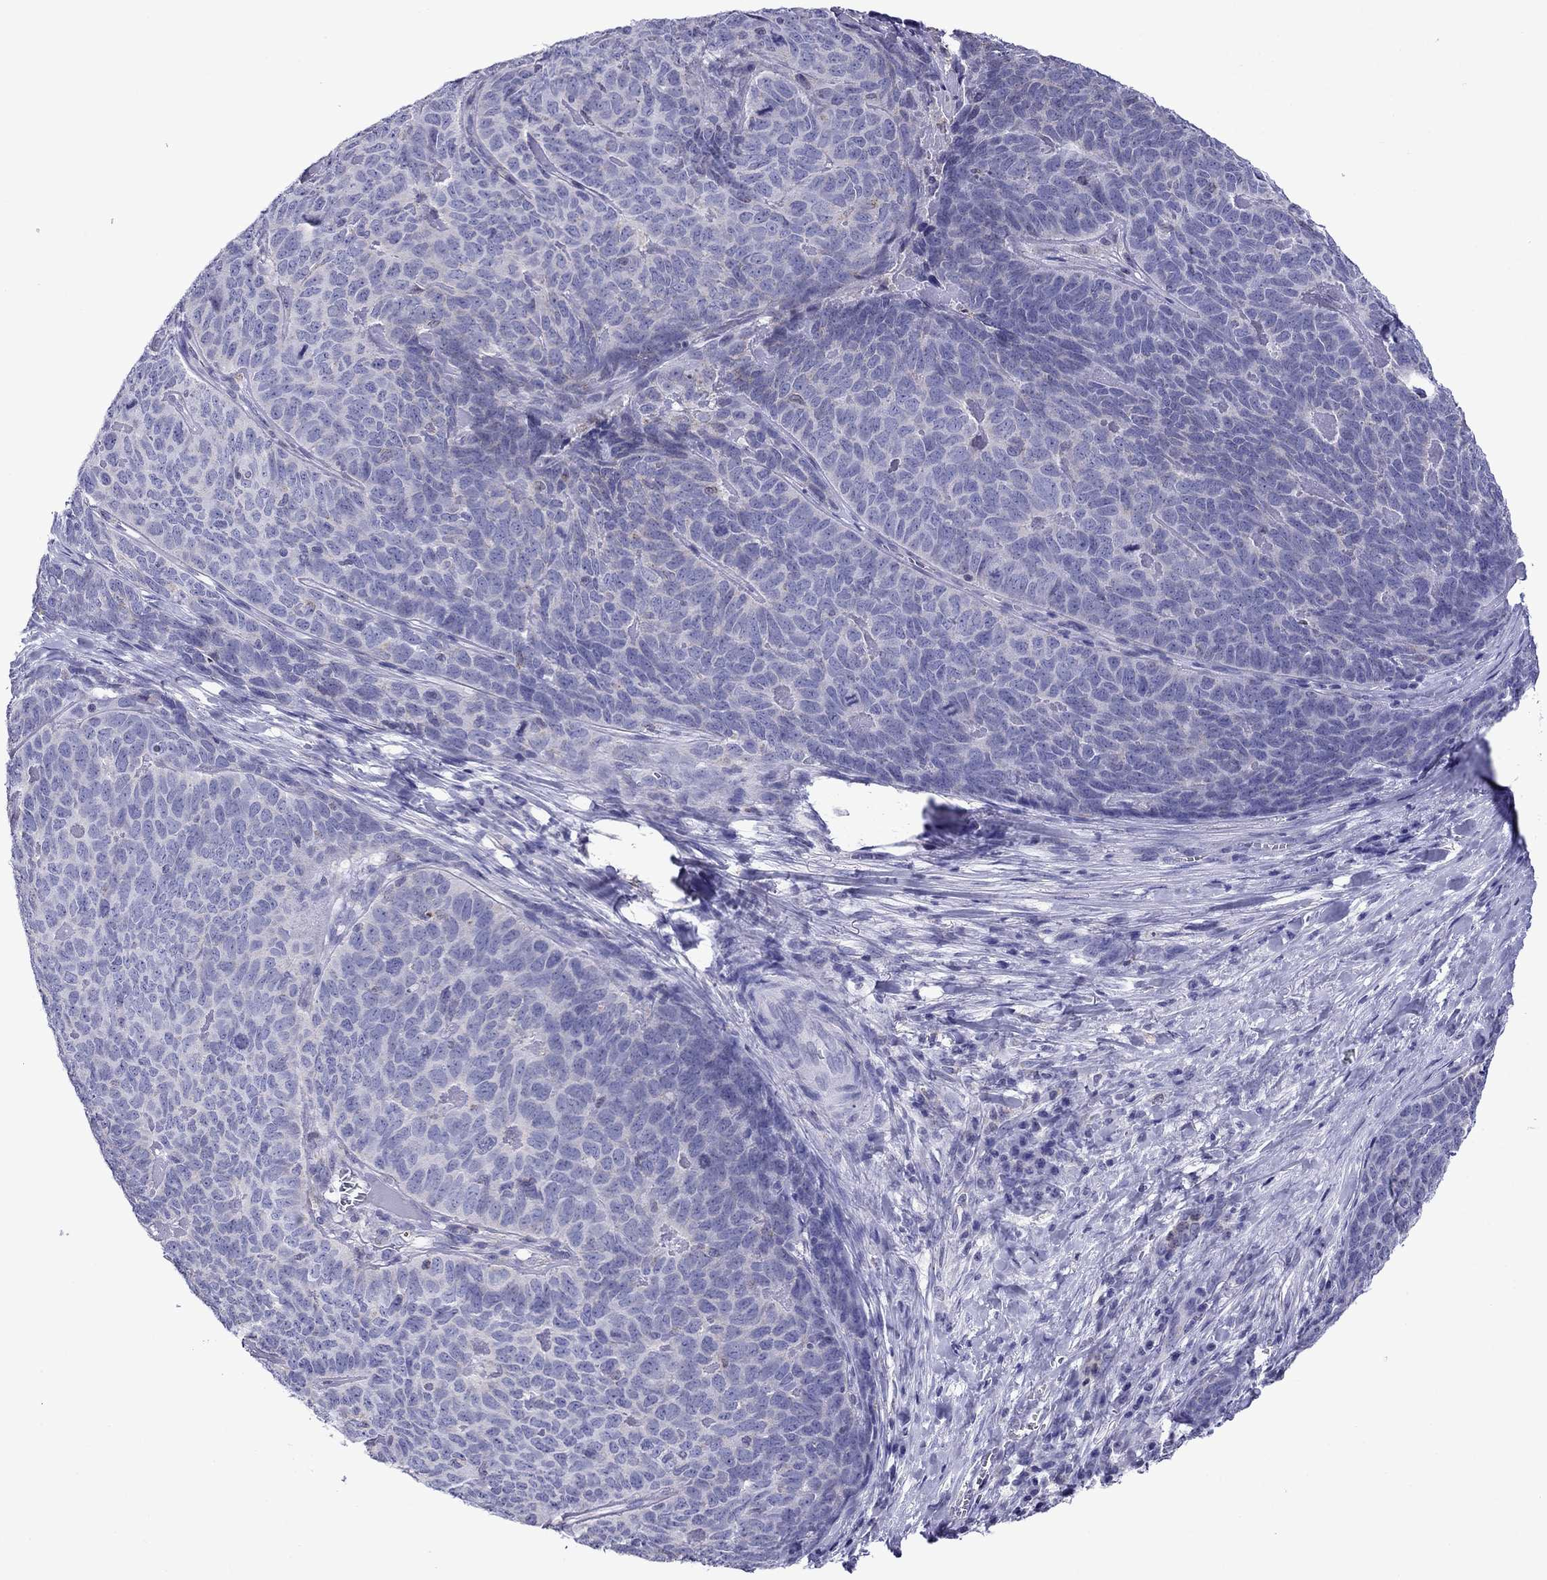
{"staining": {"intensity": "negative", "quantity": "none", "location": "none"}, "tissue": "skin cancer", "cell_type": "Tumor cells", "image_type": "cancer", "snomed": [{"axis": "morphology", "description": "Squamous cell carcinoma, NOS"}, {"axis": "topography", "description": "Skin"}, {"axis": "topography", "description": "Anal"}], "caption": "Immunohistochemistry (IHC) photomicrograph of neoplastic tissue: human squamous cell carcinoma (skin) stained with DAB (3,3'-diaminobenzidine) exhibits no significant protein expression in tumor cells.", "gene": "SCG2", "patient": {"sex": "female", "age": 51}}